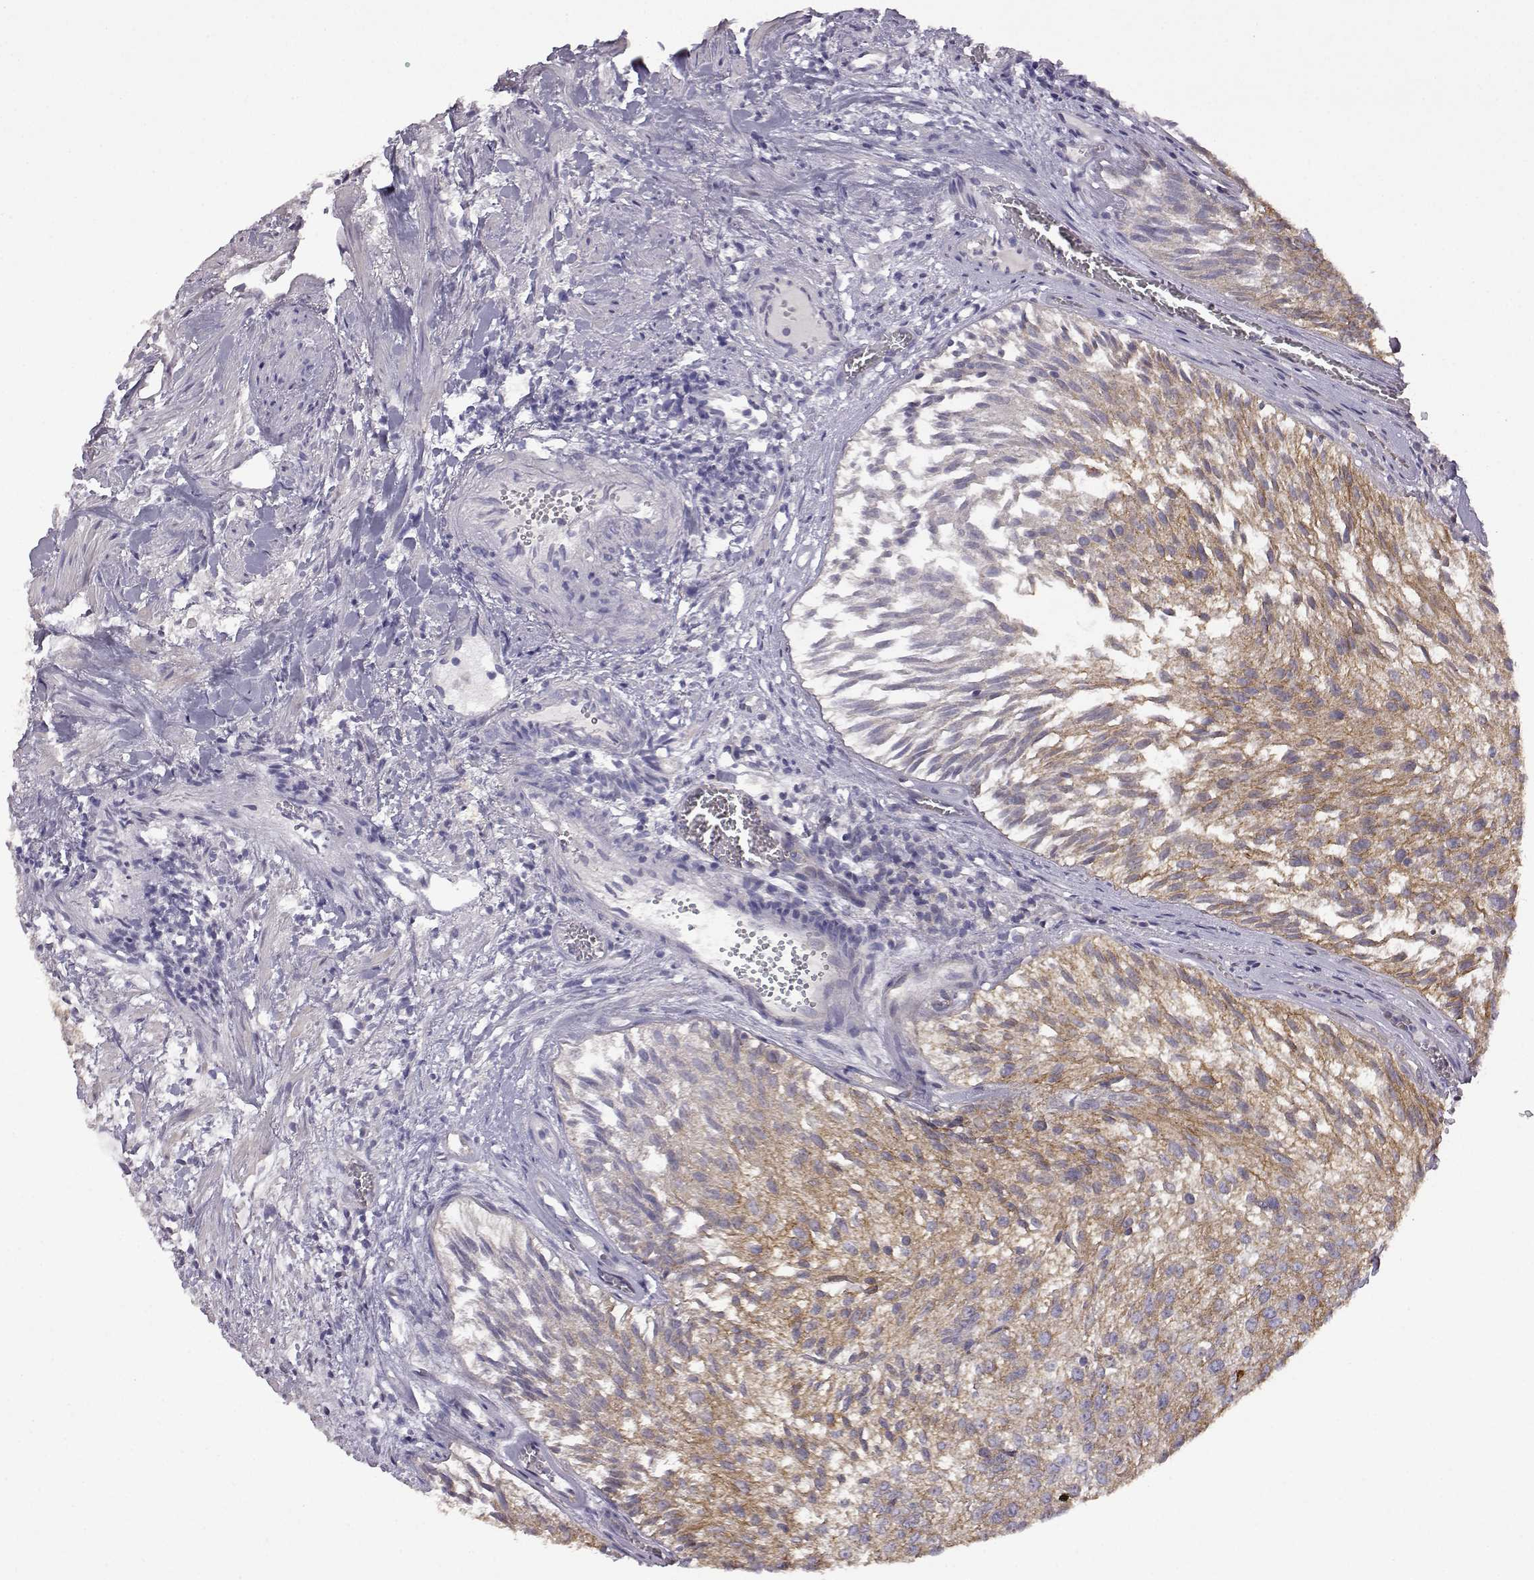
{"staining": {"intensity": "moderate", "quantity": "25%-75%", "location": "cytoplasmic/membranous"}, "tissue": "urothelial cancer", "cell_type": "Tumor cells", "image_type": "cancer", "snomed": [{"axis": "morphology", "description": "Urothelial carcinoma, Low grade"}, {"axis": "topography", "description": "Urinary bladder"}], "caption": "Urothelial cancer stained with a protein marker displays moderate staining in tumor cells.", "gene": "DDC", "patient": {"sex": "female", "age": 87}}